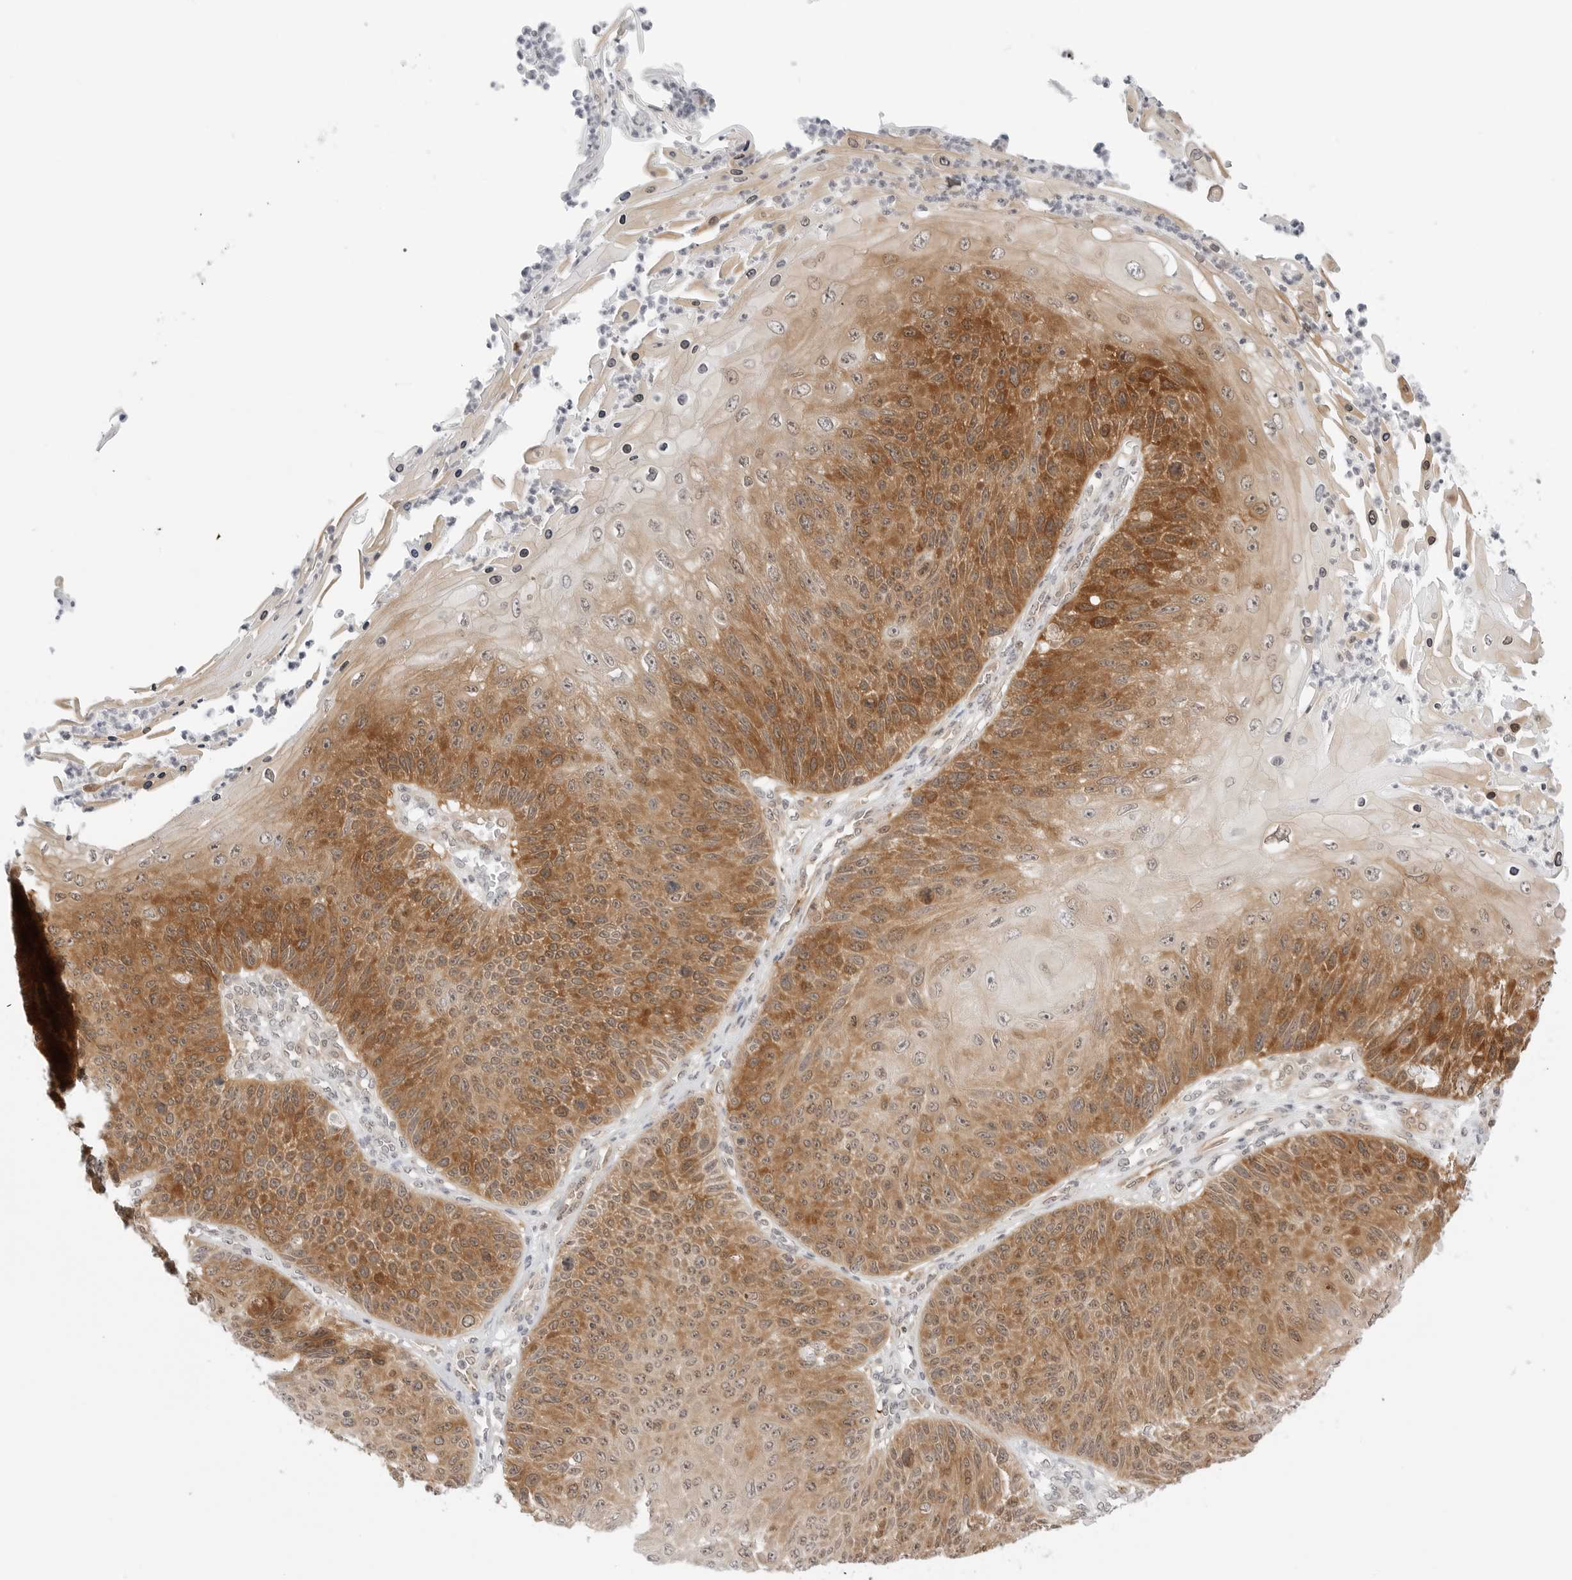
{"staining": {"intensity": "strong", "quantity": "25%-75%", "location": "cytoplasmic/membranous"}, "tissue": "skin cancer", "cell_type": "Tumor cells", "image_type": "cancer", "snomed": [{"axis": "morphology", "description": "Squamous cell carcinoma, NOS"}, {"axis": "topography", "description": "Skin"}], "caption": "IHC photomicrograph of neoplastic tissue: human skin cancer (squamous cell carcinoma) stained using immunohistochemistry demonstrates high levels of strong protein expression localized specifically in the cytoplasmic/membranous of tumor cells, appearing as a cytoplasmic/membranous brown color.", "gene": "NUDC", "patient": {"sex": "female", "age": 88}}